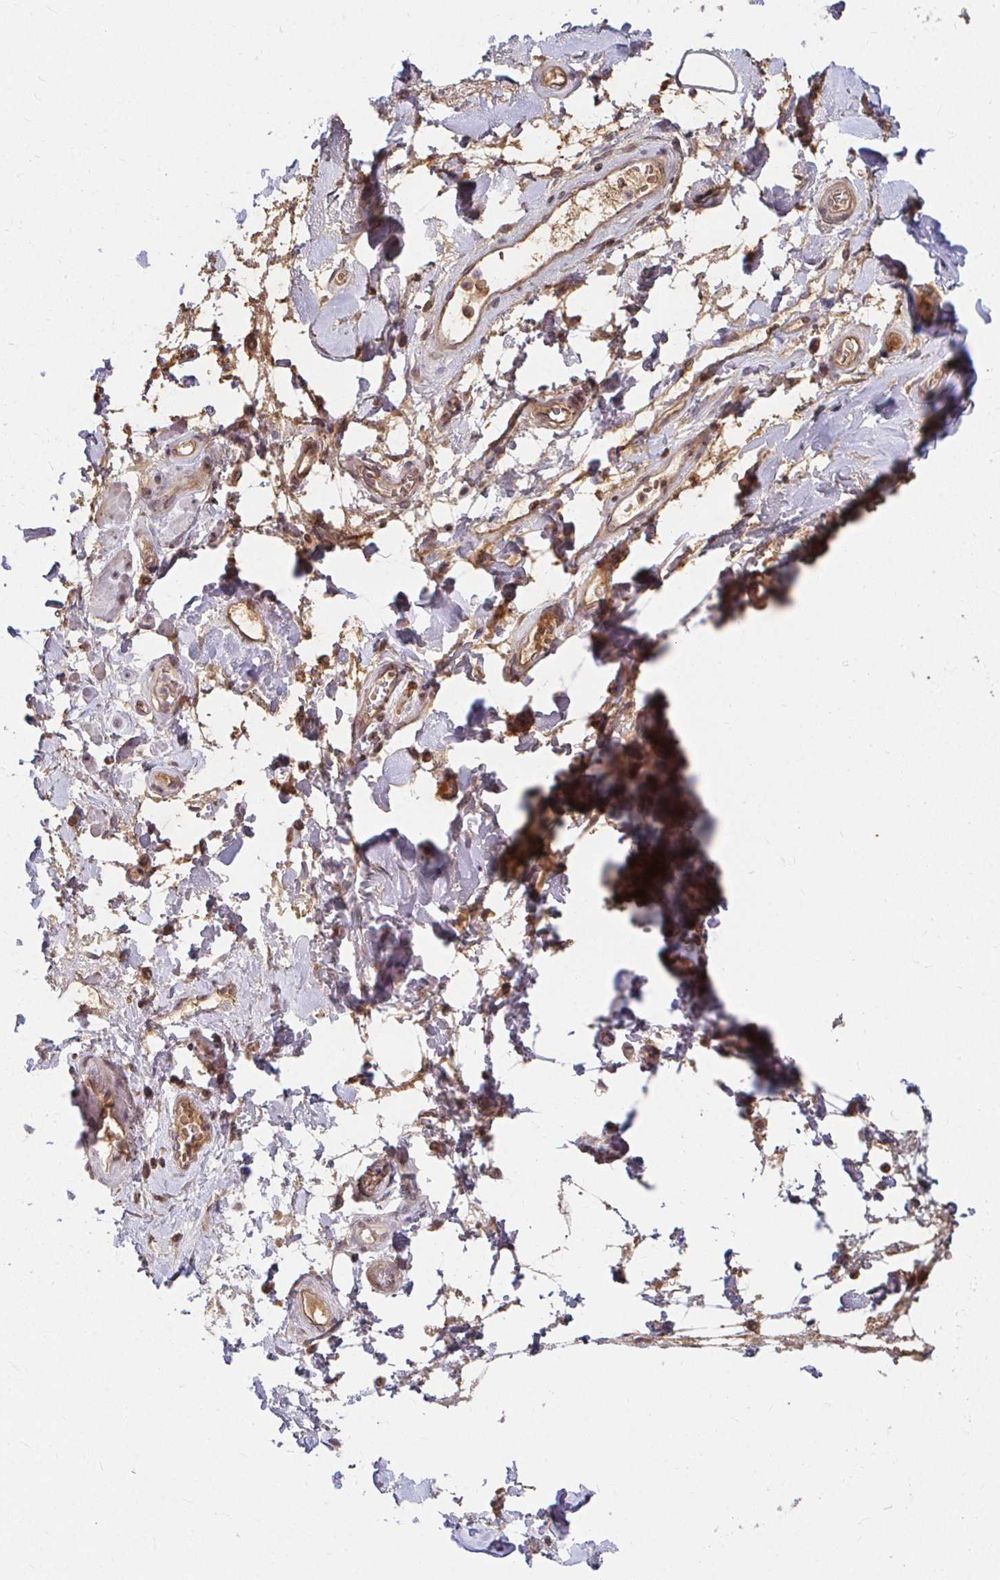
{"staining": {"intensity": "negative", "quantity": "none", "location": "none"}, "tissue": "soft tissue", "cell_type": "Fibroblasts", "image_type": "normal", "snomed": [{"axis": "morphology", "description": "Normal tissue, NOS"}, {"axis": "topography", "description": "Urinary bladder"}, {"axis": "topography", "description": "Peripheral nerve tissue"}], "caption": "This image is of unremarkable soft tissue stained with immunohistochemistry (IHC) to label a protein in brown with the nuclei are counter-stained blue. There is no positivity in fibroblasts.", "gene": "ANK3", "patient": {"sex": "female", "age": 60}}